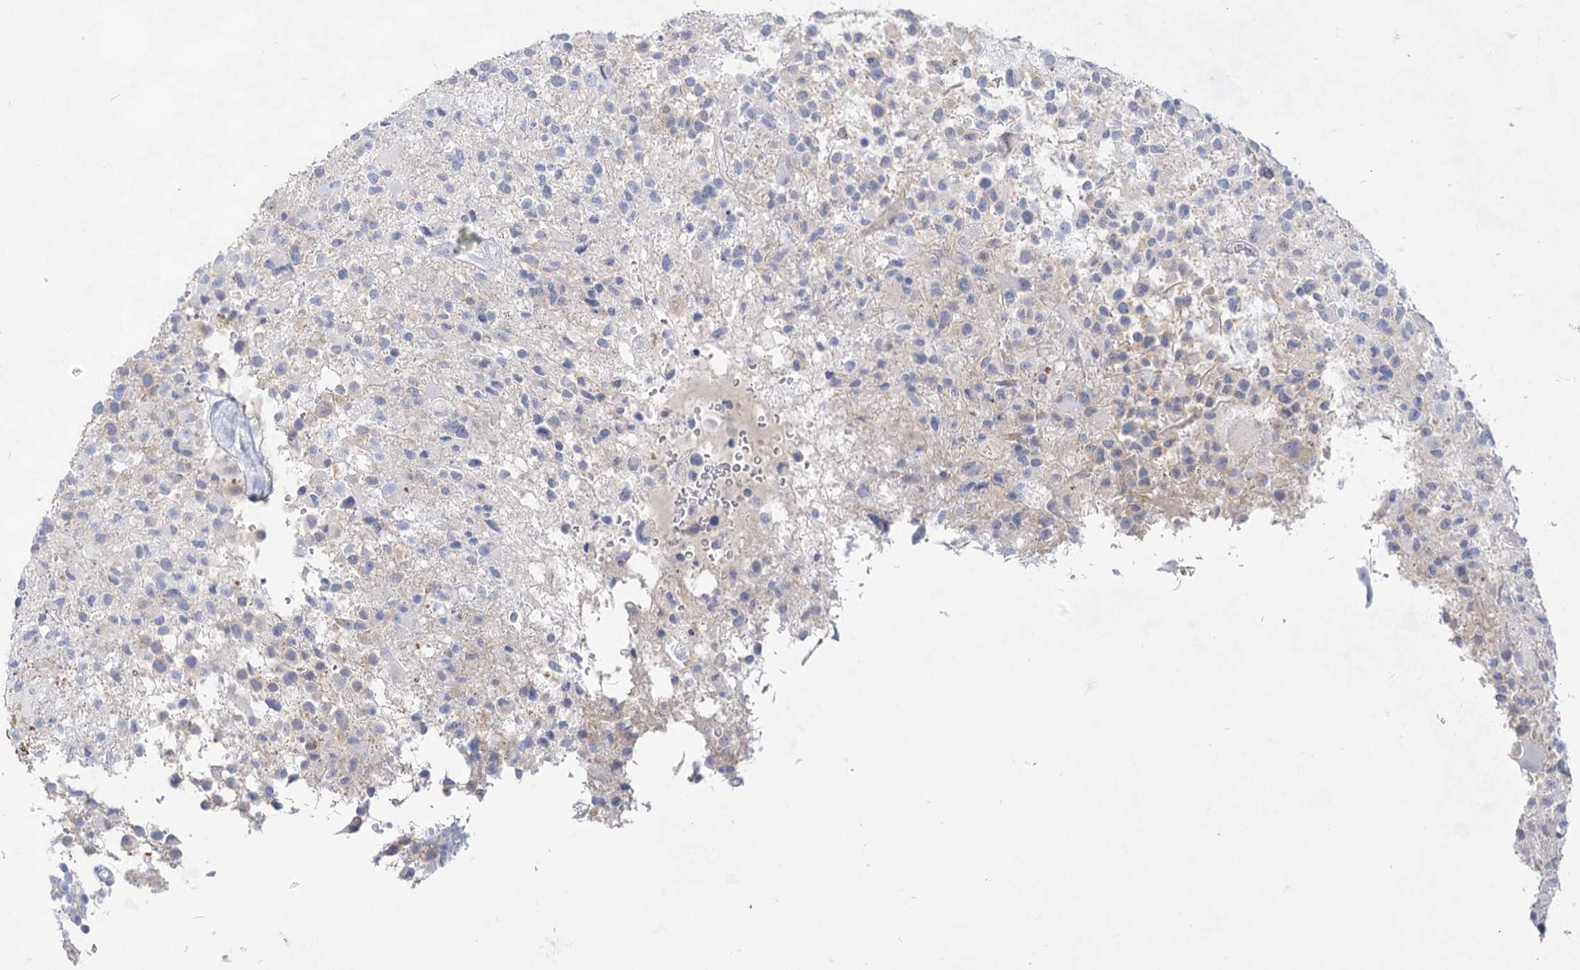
{"staining": {"intensity": "negative", "quantity": "none", "location": "none"}, "tissue": "glioma", "cell_type": "Tumor cells", "image_type": "cancer", "snomed": [{"axis": "morphology", "description": "Glioma, malignant, High grade"}, {"axis": "morphology", "description": "Glioblastoma, NOS"}, {"axis": "topography", "description": "Brain"}], "caption": "This is an IHC photomicrograph of glioblastoma. There is no expression in tumor cells.", "gene": "ACRV1", "patient": {"sex": "male", "age": 60}}